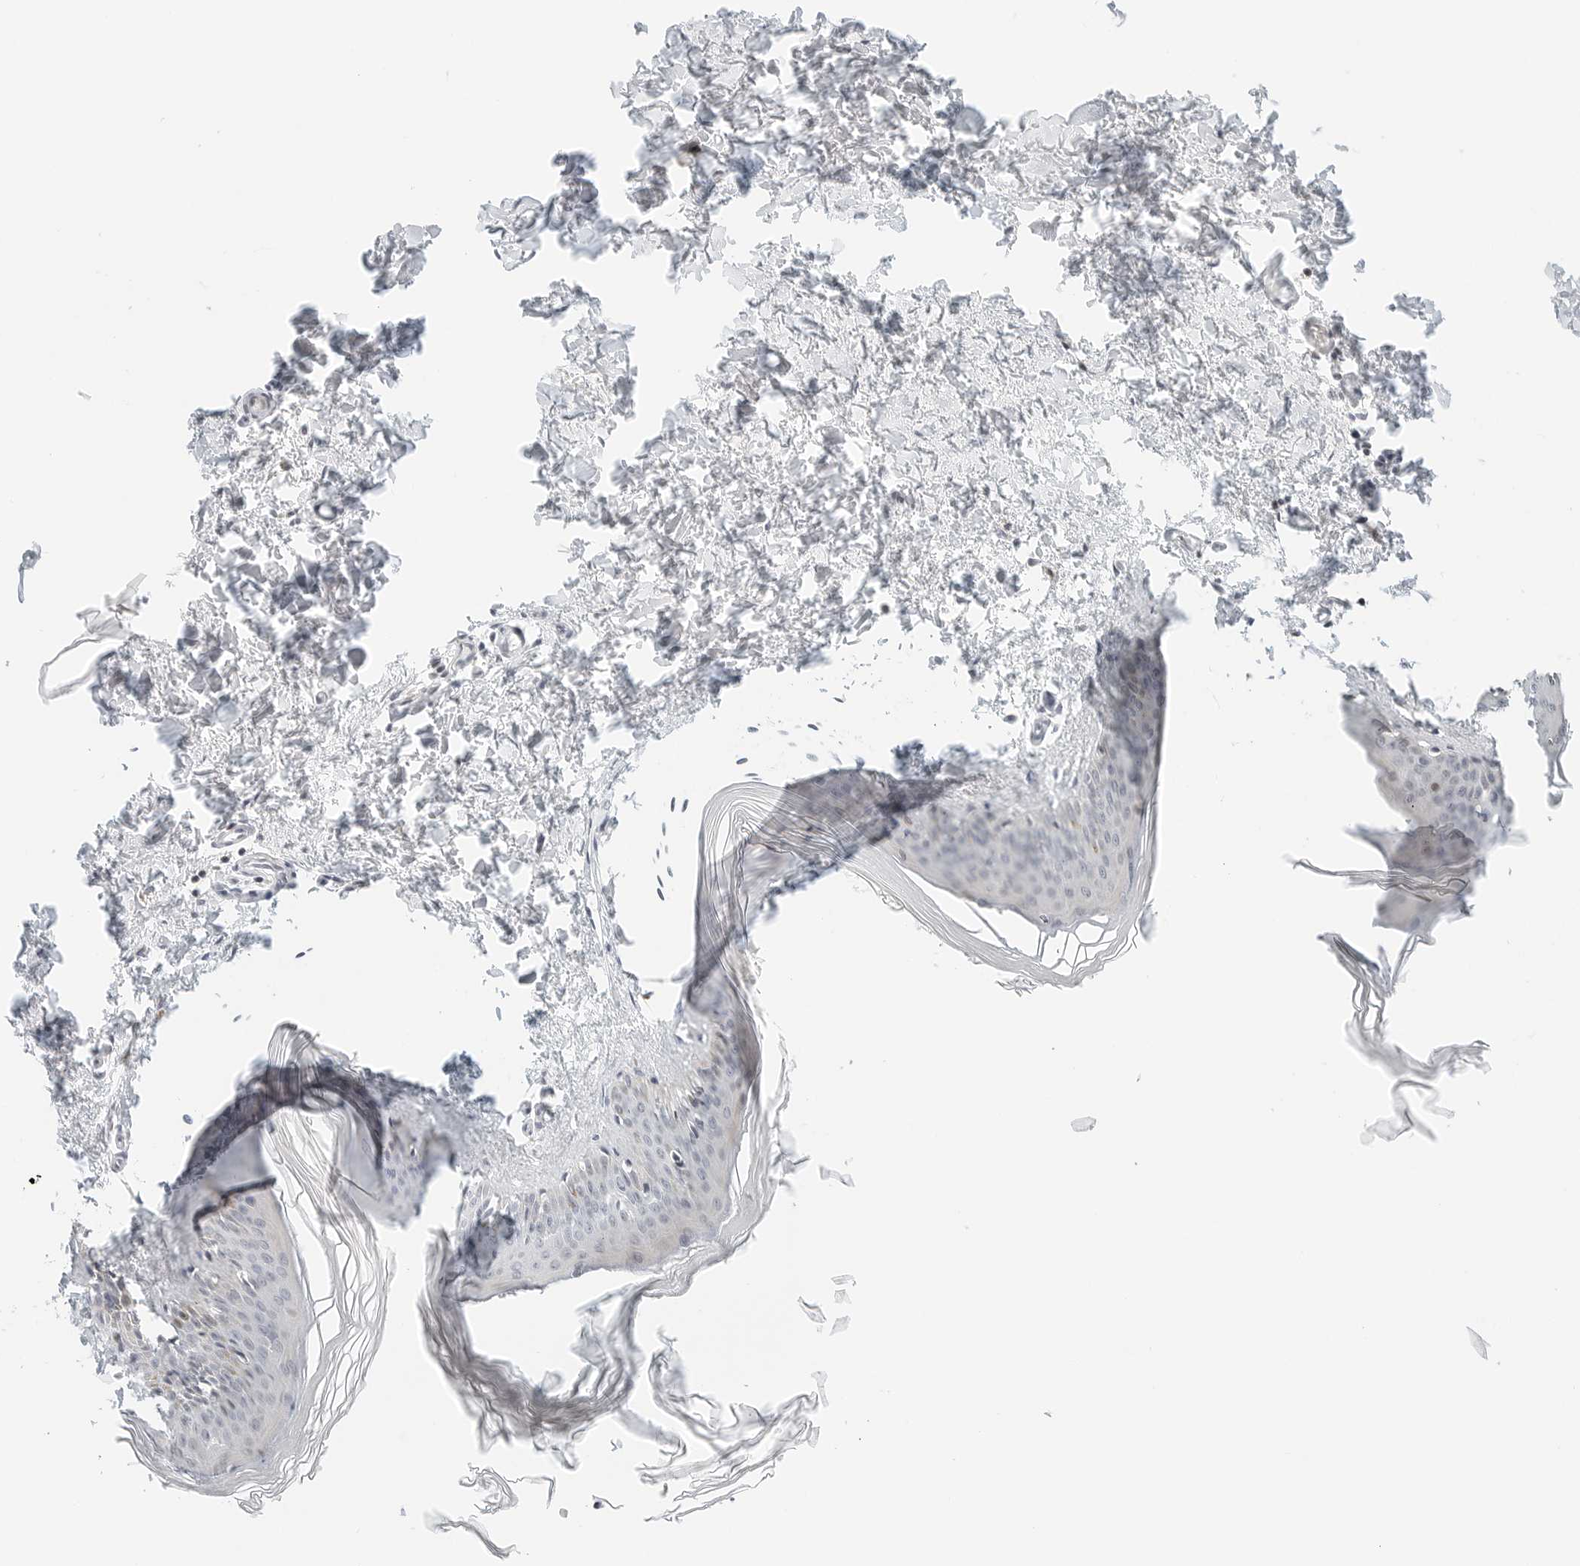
{"staining": {"intensity": "negative", "quantity": "none", "location": "none"}, "tissue": "skin", "cell_type": "Fibroblasts", "image_type": "normal", "snomed": [{"axis": "morphology", "description": "Normal tissue, NOS"}, {"axis": "topography", "description": "Skin"}], "caption": "The micrograph displays no significant positivity in fibroblasts of skin. (DAB (3,3'-diaminobenzidine) IHC, high magnification).", "gene": "PARP10", "patient": {"sex": "female", "age": 27}}